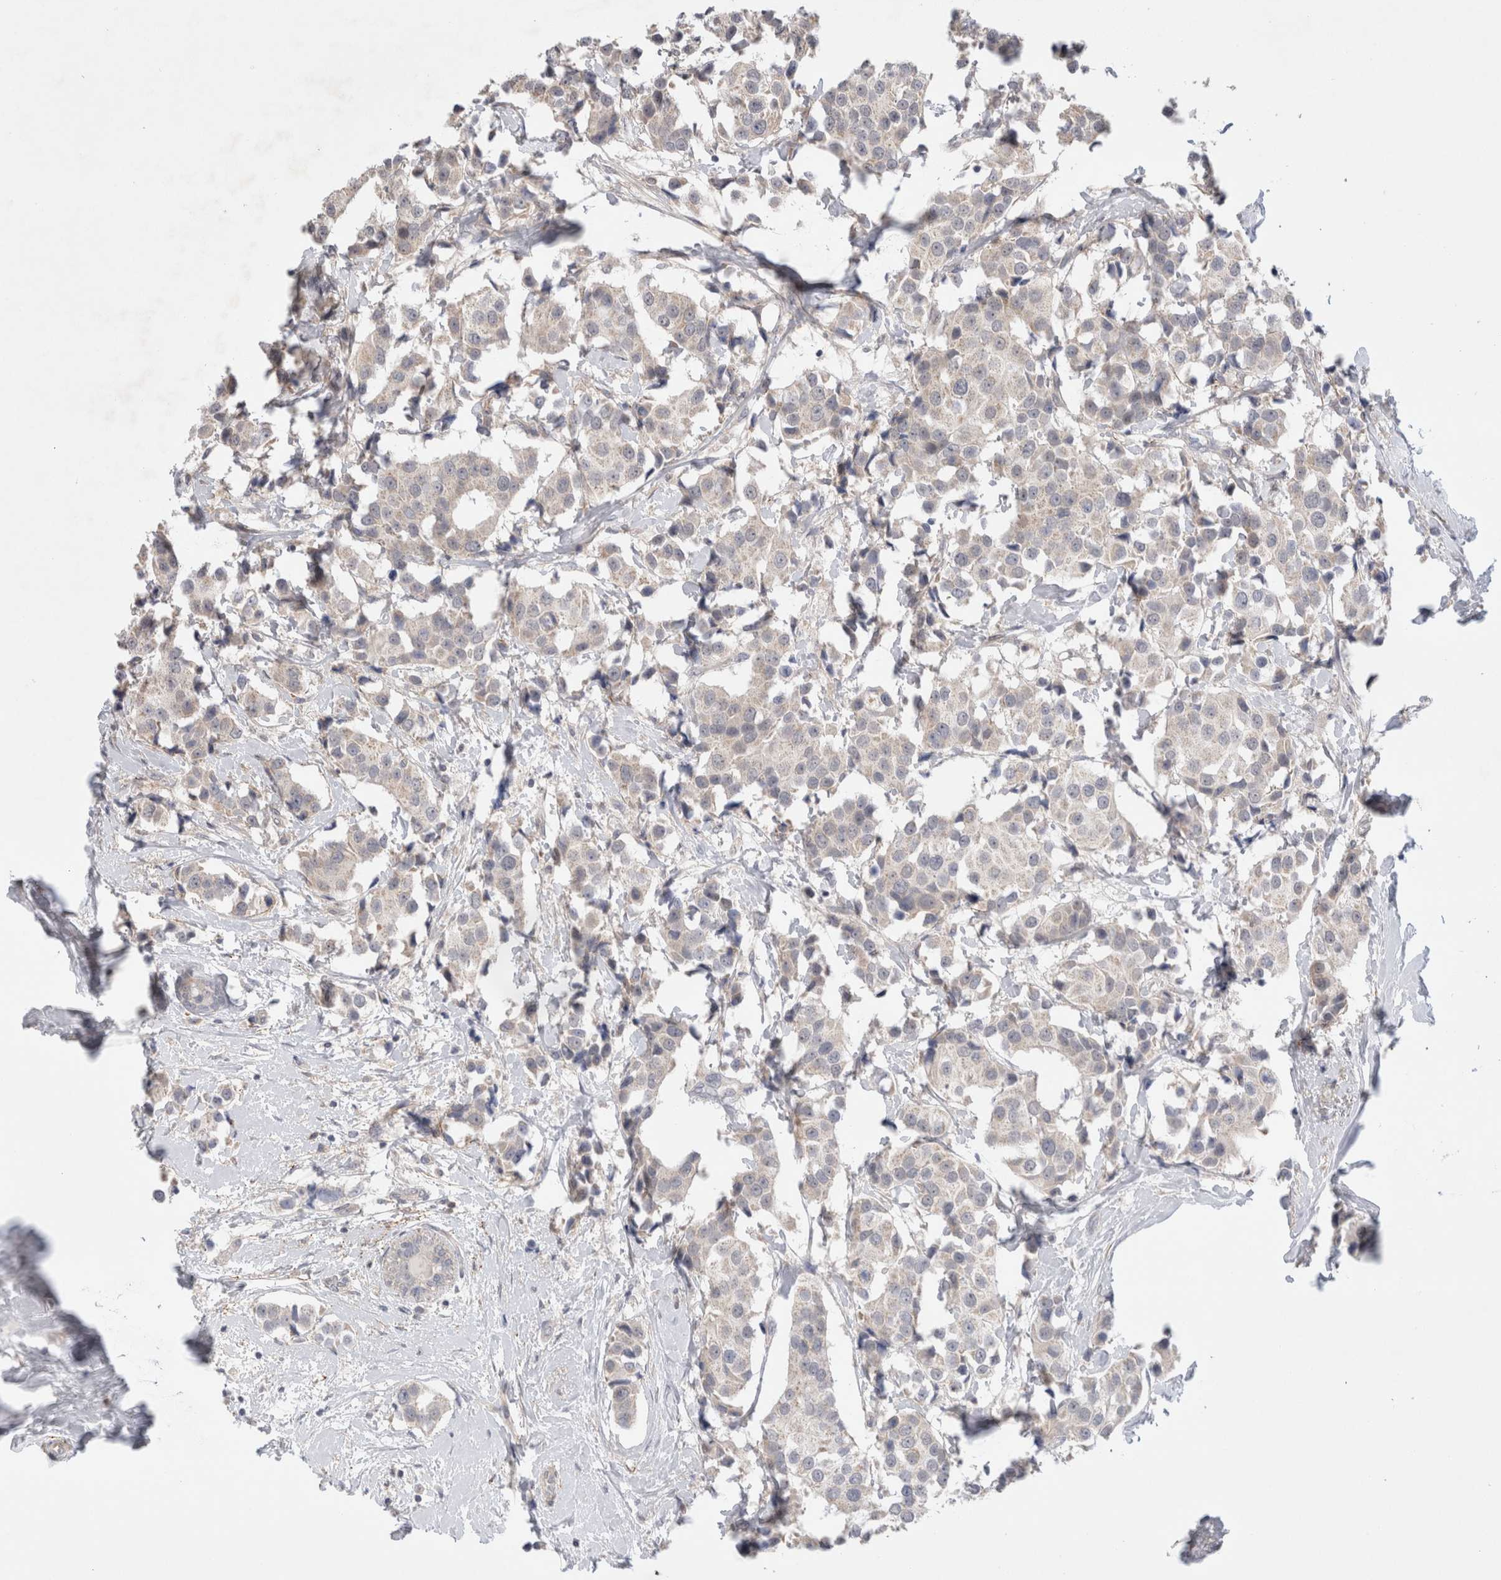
{"staining": {"intensity": "negative", "quantity": "none", "location": "none"}, "tissue": "breast cancer", "cell_type": "Tumor cells", "image_type": "cancer", "snomed": [{"axis": "morphology", "description": "Normal tissue, NOS"}, {"axis": "morphology", "description": "Duct carcinoma"}, {"axis": "topography", "description": "Breast"}], "caption": "Histopathology image shows no protein staining in tumor cells of breast cancer tissue.", "gene": "GSDMB", "patient": {"sex": "female", "age": 39}}